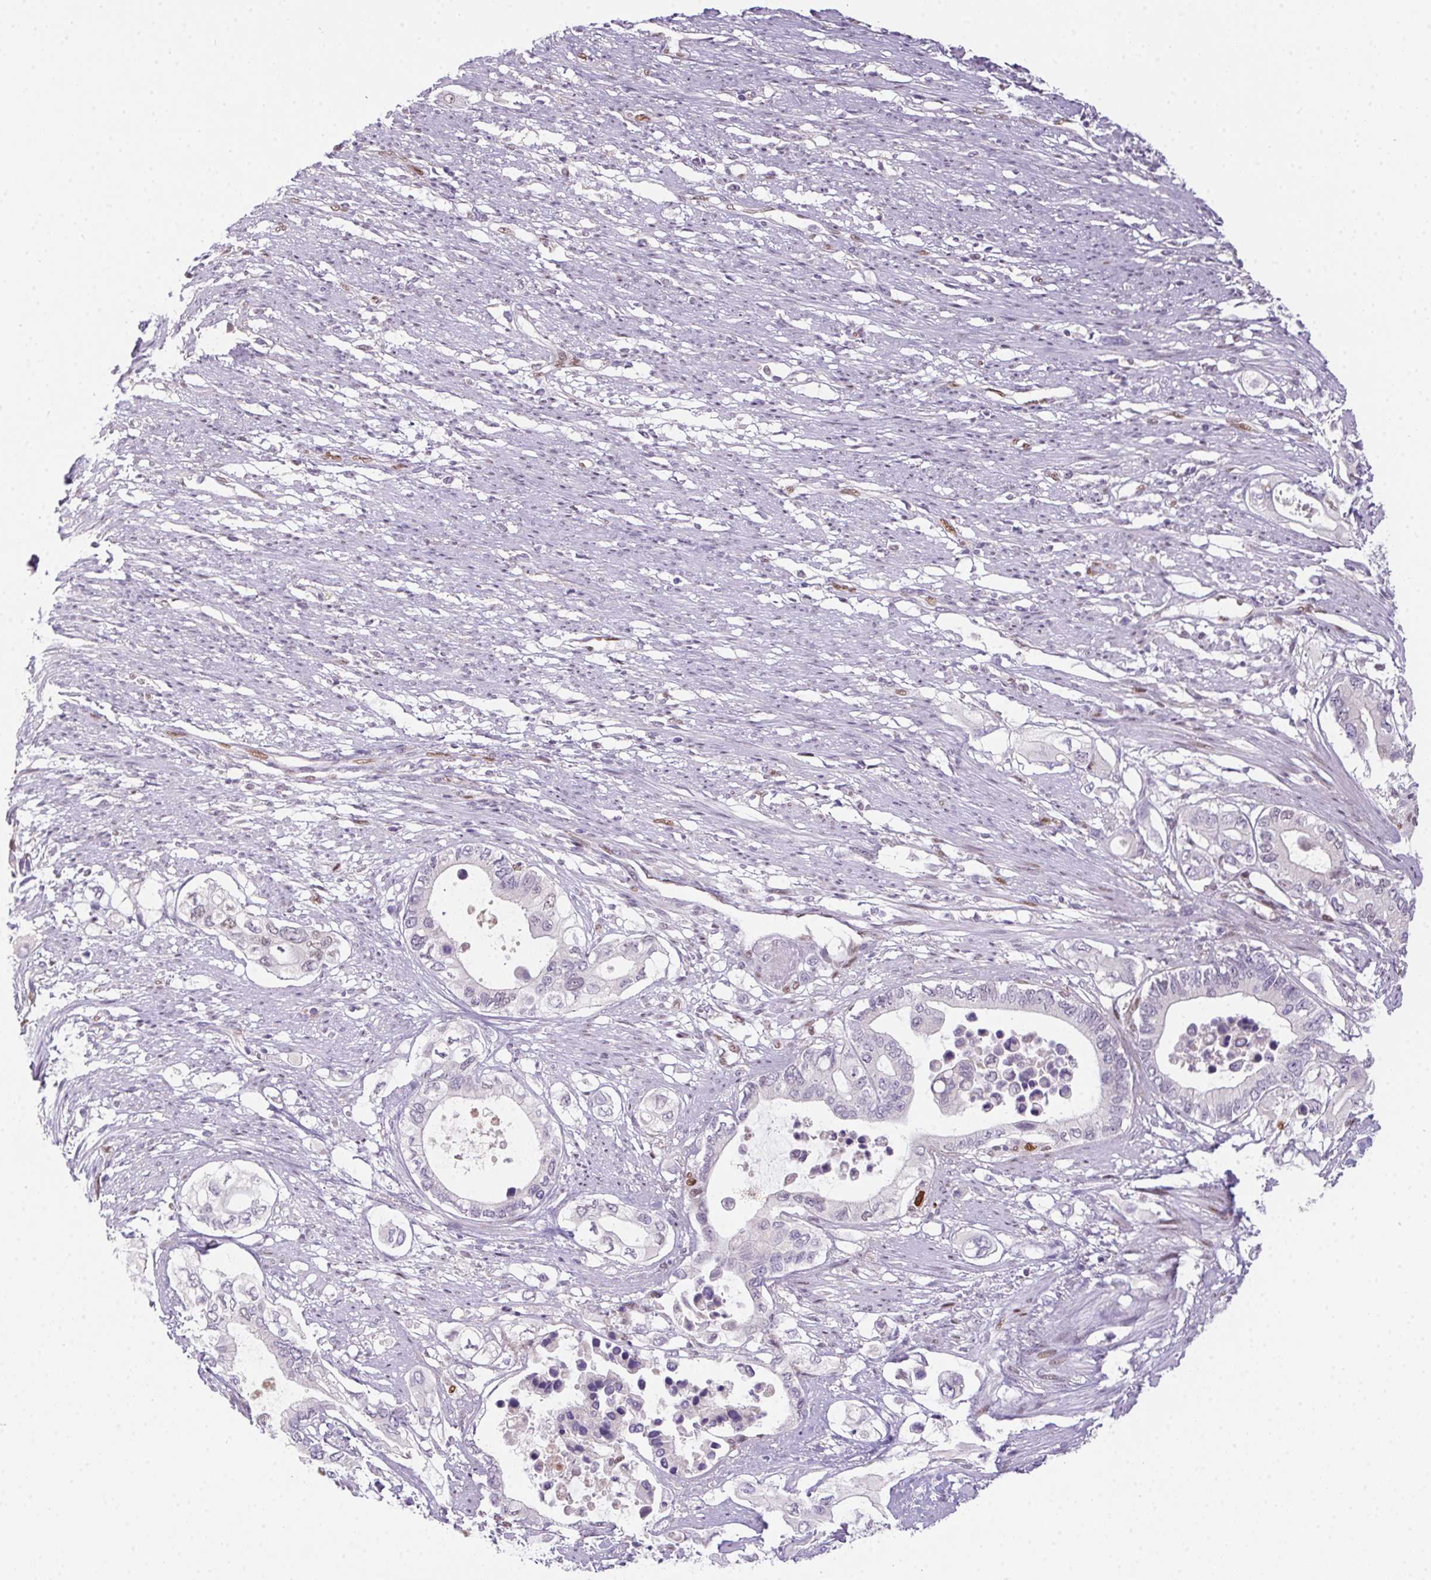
{"staining": {"intensity": "weak", "quantity": "25%-75%", "location": "nuclear"}, "tissue": "pancreatic cancer", "cell_type": "Tumor cells", "image_type": "cancer", "snomed": [{"axis": "morphology", "description": "Adenocarcinoma, NOS"}, {"axis": "topography", "description": "Pancreas"}], "caption": "Immunohistochemistry (IHC) staining of adenocarcinoma (pancreatic), which displays low levels of weak nuclear expression in approximately 25%-75% of tumor cells indicating weak nuclear protein positivity. The staining was performed using DAB (3,3'-diaminobenzidine) (brown) for protein detection and nuclei were counterstained in hematoxylin (blue).", "gene": "SP9", "patient": {"sex": "female", "age": 63}}